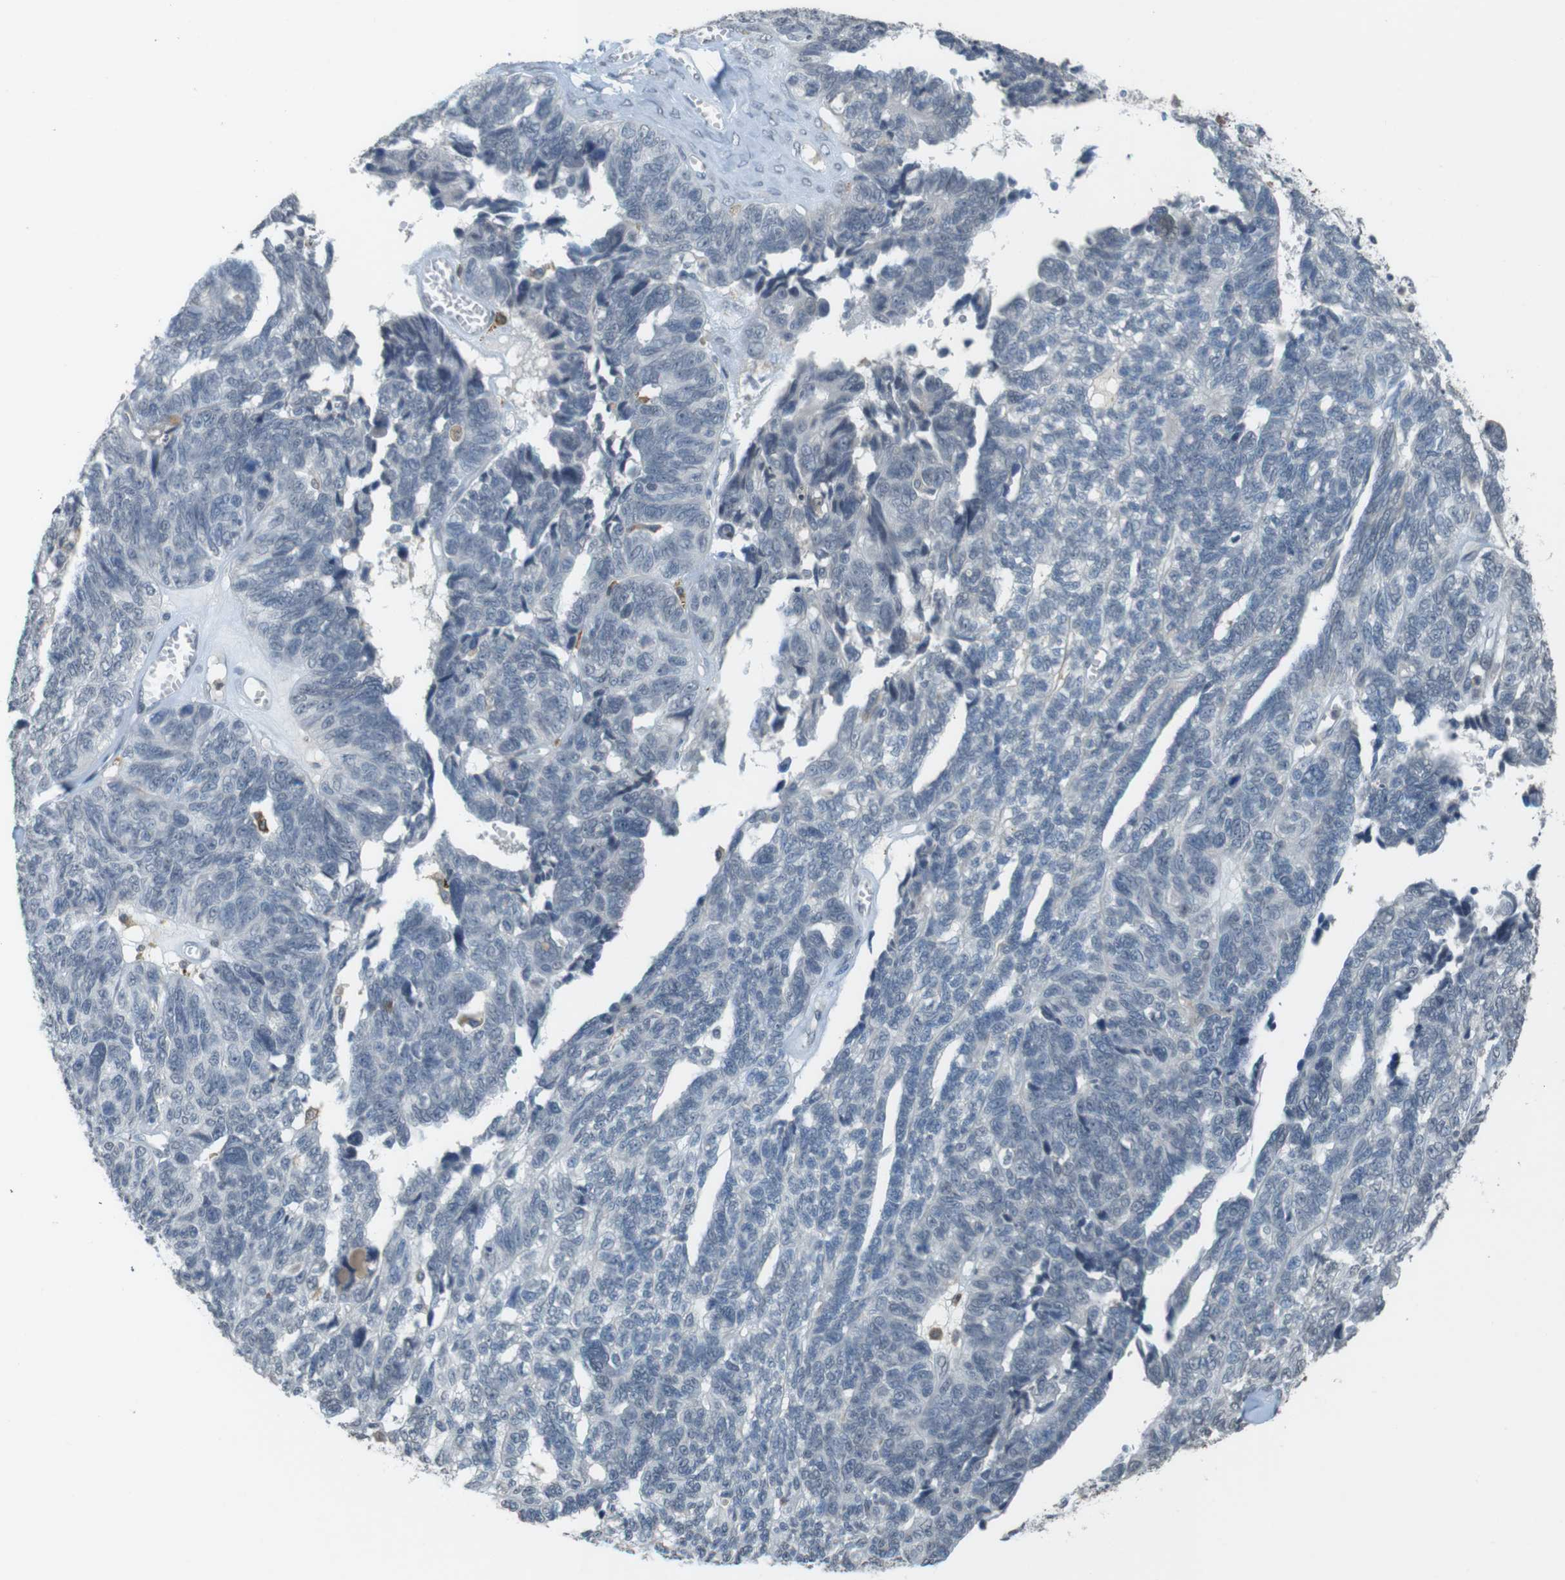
{"staining": {"intensity": "negative", "quantity": "none", "location": "none"}, "tissue": "ovarian cancer", "cell_type": "Tumor cells", "image_type": "cancer", "snomed": [{"axis": "morphology", "description": "Cystadenocarcinoma, serous, NOS"}, {"axis": "topography", "description": "Ovary"}], "caption": "DAB immunohistochemical staining of human ovarian cancer (serous cystadenocarcinoma) reveals no significant staining in tumor cells.", "gene": "FZD10", "patient": {"sex": "female", "age": 79}}